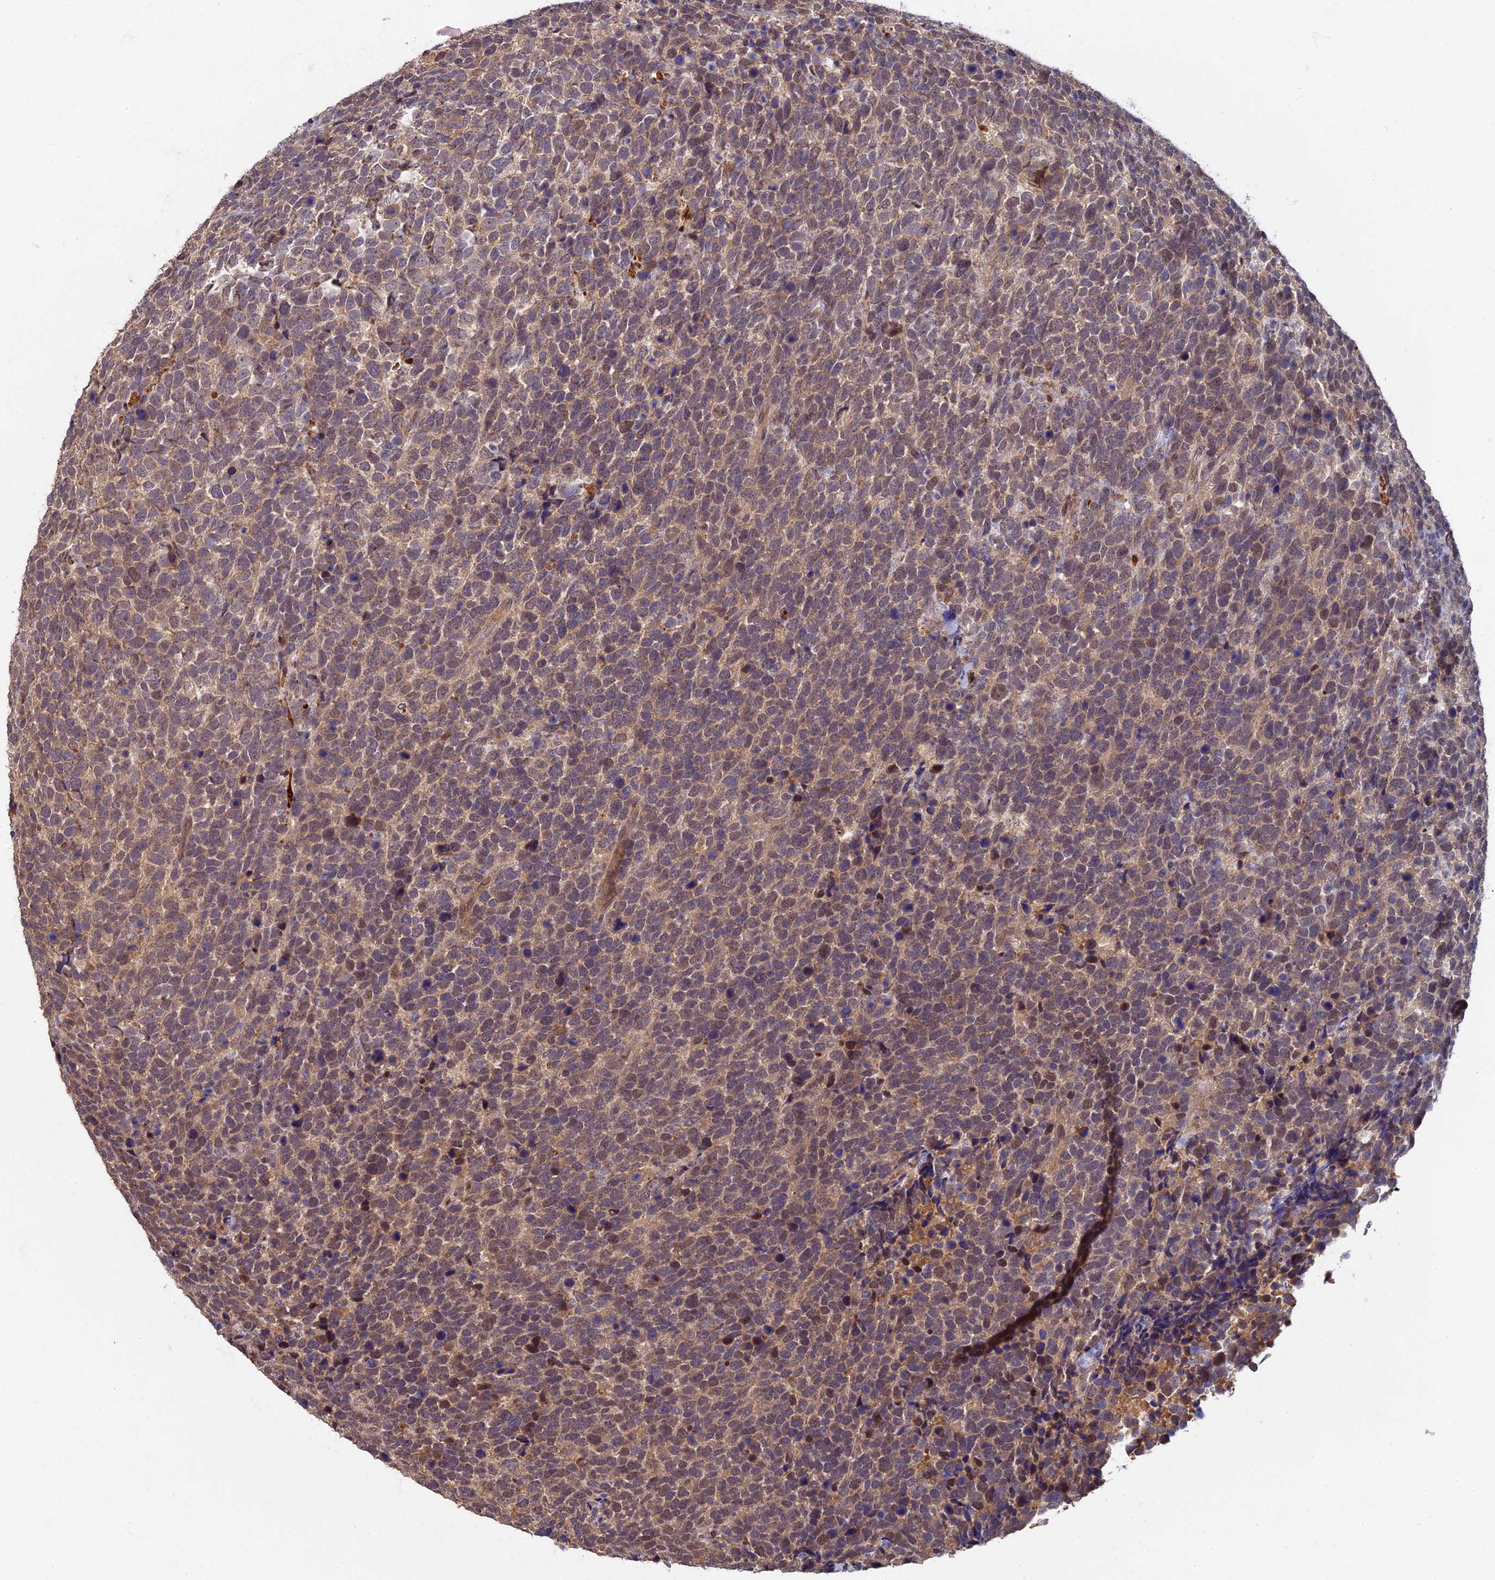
{"staining": {"intensity": "weak", "quantity": ">75%", "location": "cytoplasmic/membranous"}, "tissue": "urothelial cancer", "cell_type": "Tumor cells", "image_type": "cancer", "snomed": [{"axis": "morphology", "description": "Urothelial carcinoma, High grade"}, {"axis": "topography", "description": "Urinary bladder"}], "caption": "Immunohistochemistry (IHC) (DAB) staining of human high-grade urothelial carcinoma displays weak cytoplasmic/membranous protein positivity in about >75% of tumor cells. (DAB = brown stain, brightfield microscopy at high magnification).", "gene": "RSPH3", "patient": {"sex": "female", "age": 82}}